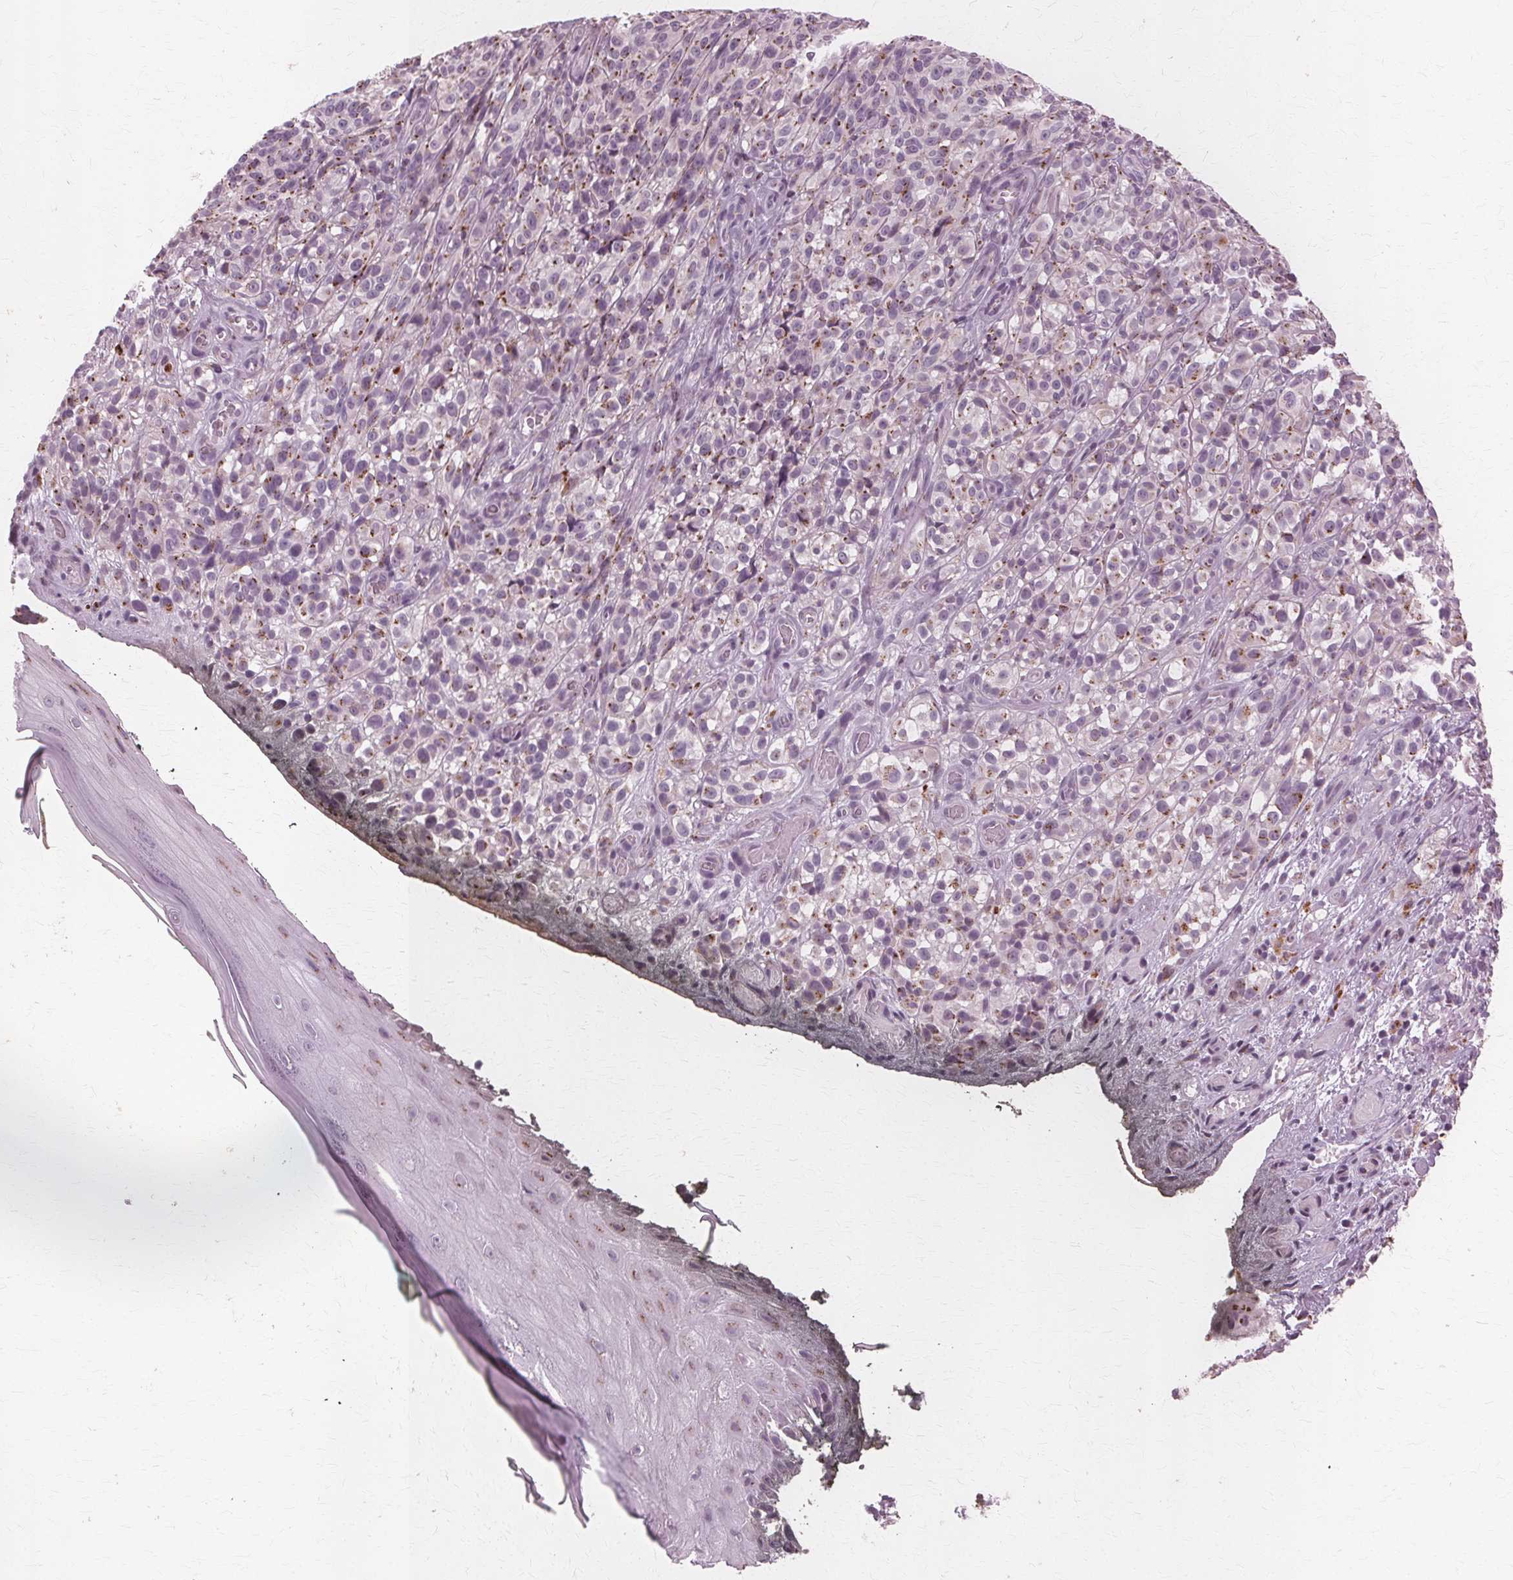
{"staining": {"intensity": "moderate", "quantity": "25%-75%", "location": "cytoplasmic/membranous"}, "tissue": "melanoma", "cell_type": "Tumor cells", "image_type": "cancer", "snomed": [{"axis": "morphology", "description": "Malignant melanoma, NOS"}, {"axis": "topography", "description": "Skin"}], "caption": "Brown immunohistochemical staining in human malignant melanoma exhibits moderate cytoplasmic/membranous positivity in approximately 25%-75% of tumor cells.", "gene": "DNASE2", "patient": {"sex": "female", "age": 85}}